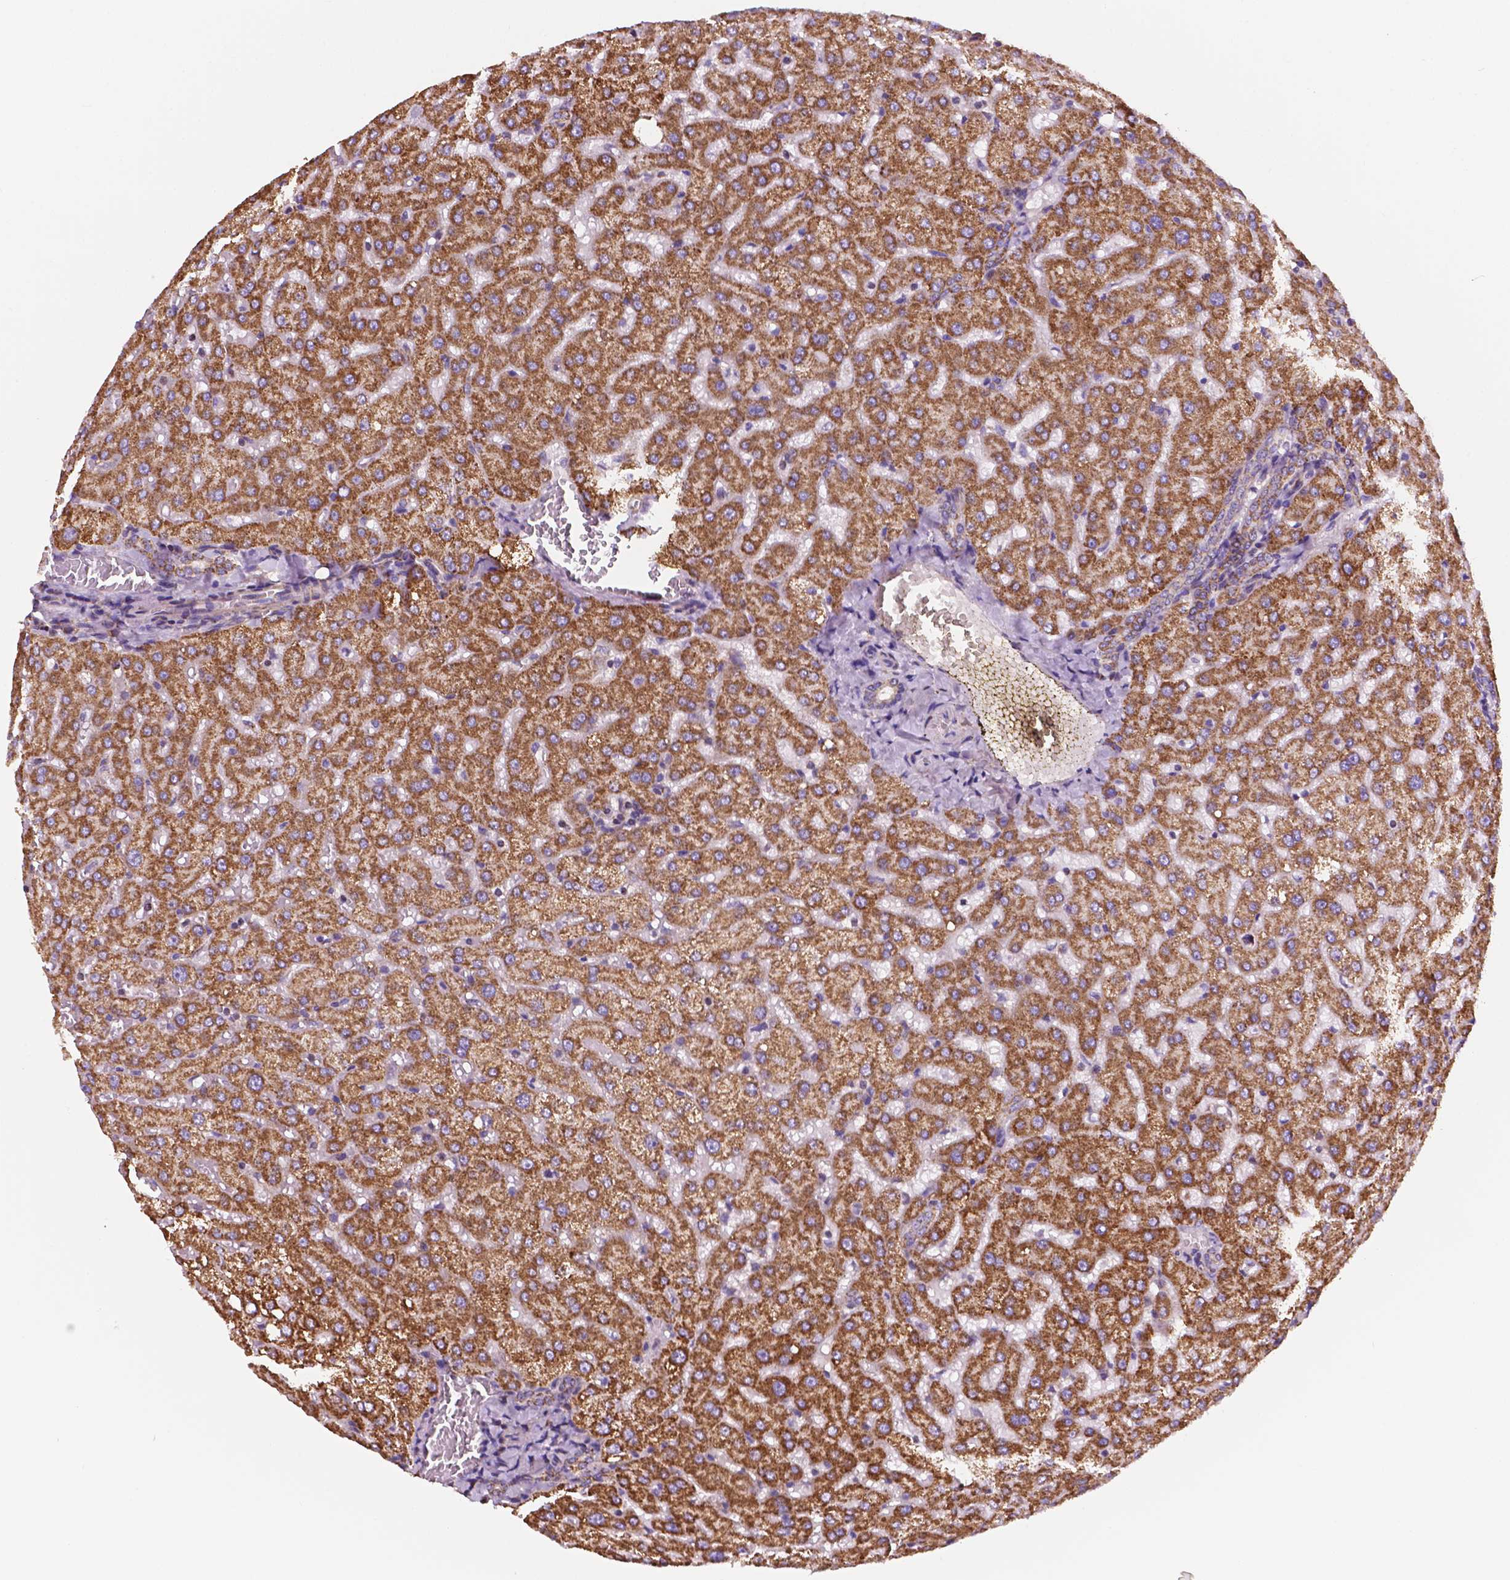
{"staining": {"intensity": "moderate", "quantity": ">75%", "location": "cytoplasmic/membranous"}, "tissue": "liver", "cell_type": "Cholangiocytes", "image_type": "normal", "snomed": [{"axis": "morphology", "description": "Normal tissue, NOS"}, {"axis": "topography", "description": "Liver"}], "caption": "Cholangiocytes reveal moderate cytoplasmic/membranous positivity in about >75% of cells in benign liver.", "gene": "GEMIN4", "patient": {"sex": "female", "age": 50}}